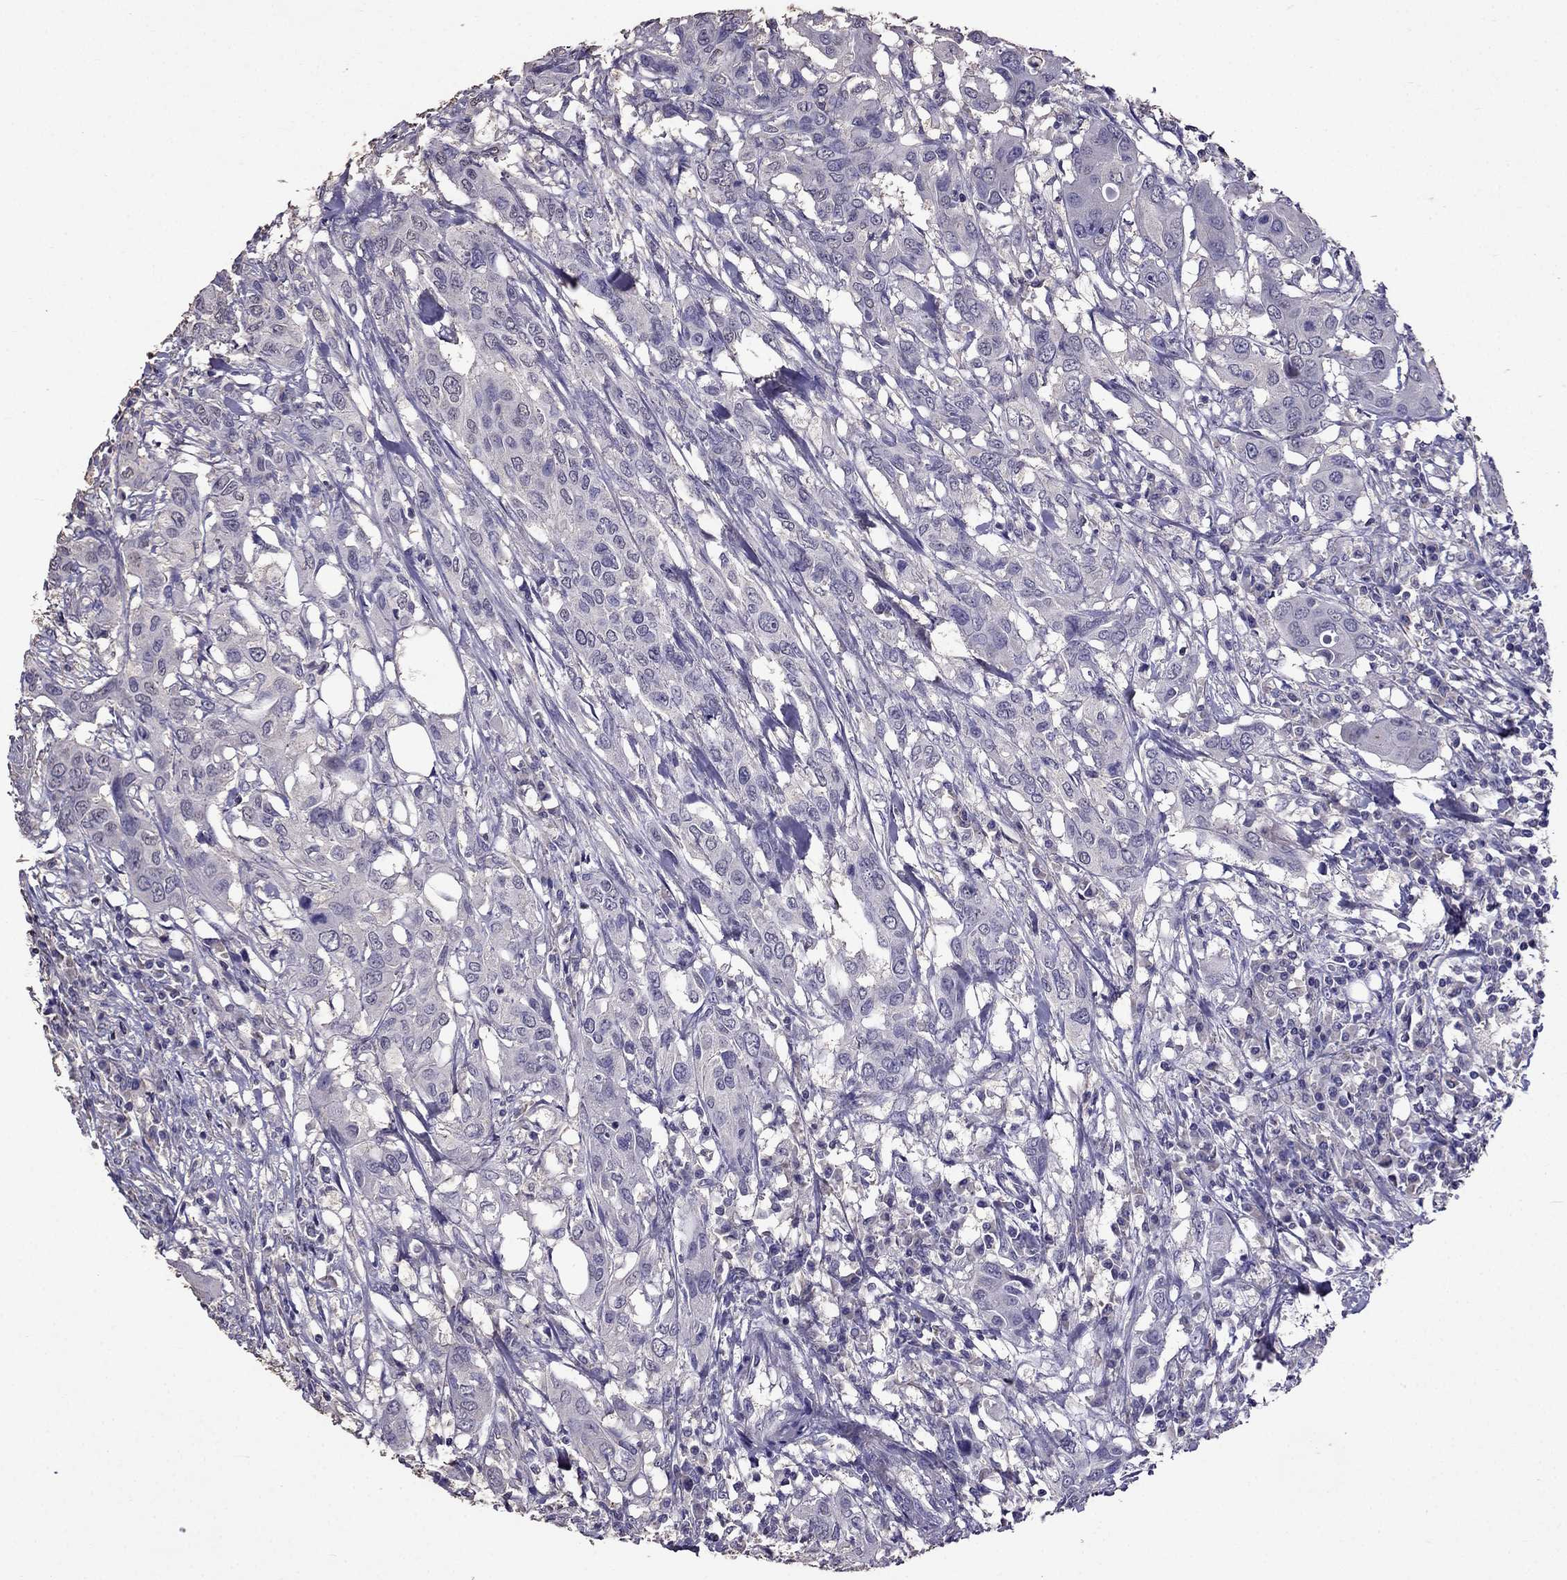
{"staining": {"intensity": "negative", "quantity": "none", "location": "none"}, "tissue": "urothelial cancer", "cell_type": "Tumor cells", "image_type": "cancer", "snomed": [{"axis": "morphology", "description": "Urothelial carcinoma, NOS"}, {"axis": "morphology", "description": "Urothelial carcinoma, High grade"}, {"axis": "topography", "description": "Urinary bladder"}], "caption": "This photomicrograph is of transitional cell carcinoma stained with immunohistochemistry (IHC) to label a protein in brown with the nuclei are counter-stained blue. There is no expression in tumor cells.", "gene": "NKX3-1", "patient": {"sex": "male", "age": 63}}